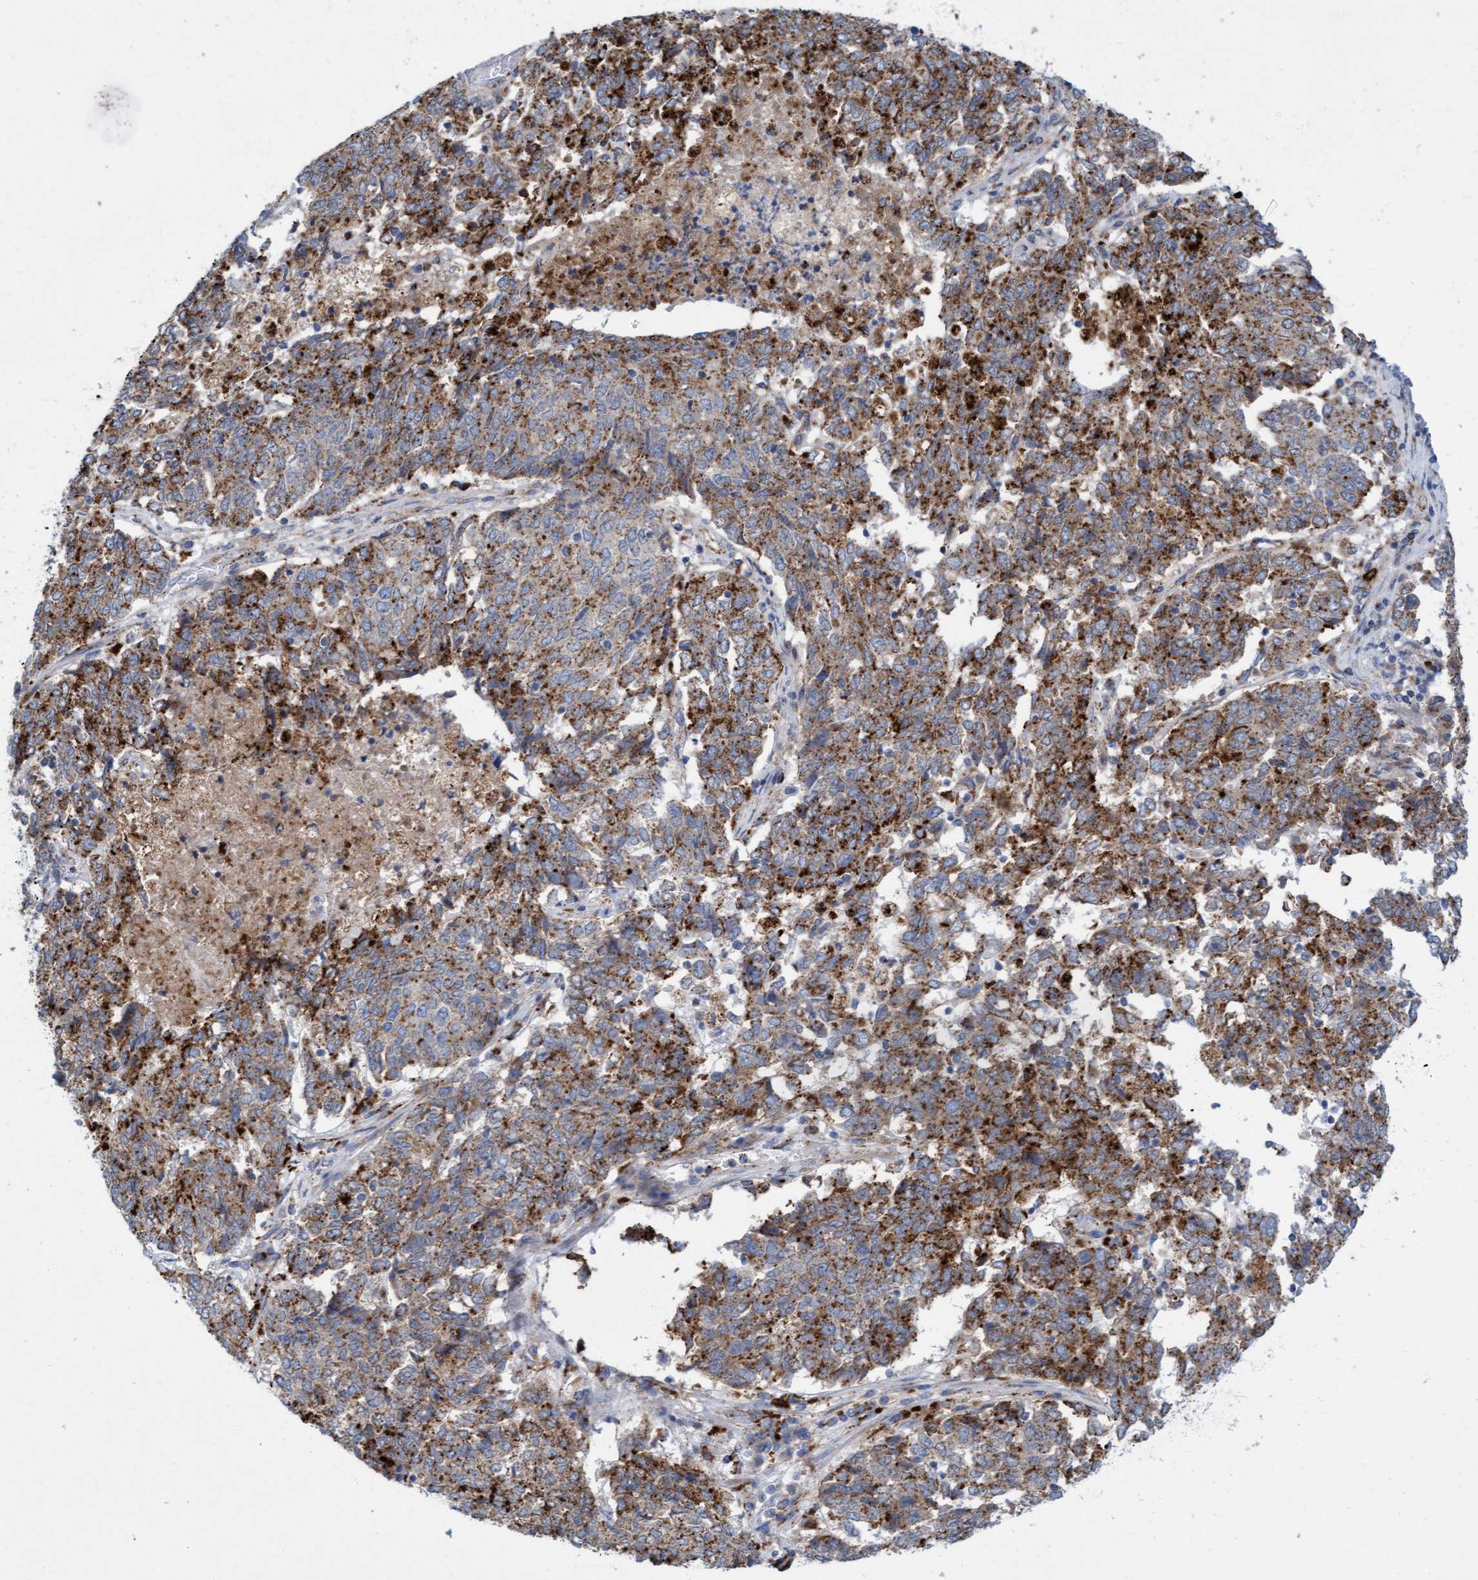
{"staining": {"intensity": "moderate", "quantity": ">75%", "location": "cytoplasmic/membranous"}, "tissue": "endometrial cancer", "cell_type": "Tumor cells", "image_type": "cancer", "snomed": [{"axis": "morphology", "description": "Adenocarcinoma, NOS"}, {"axis": "topography", "description": "Endometrium"}], "caption": "A brown stain labels moderate cytoplasmic/membranous staining of a protein in endometrial adenocarcinoma tumor cells.", "gene": "SGSH", "patient": {"sex": "female", "age": 80}}